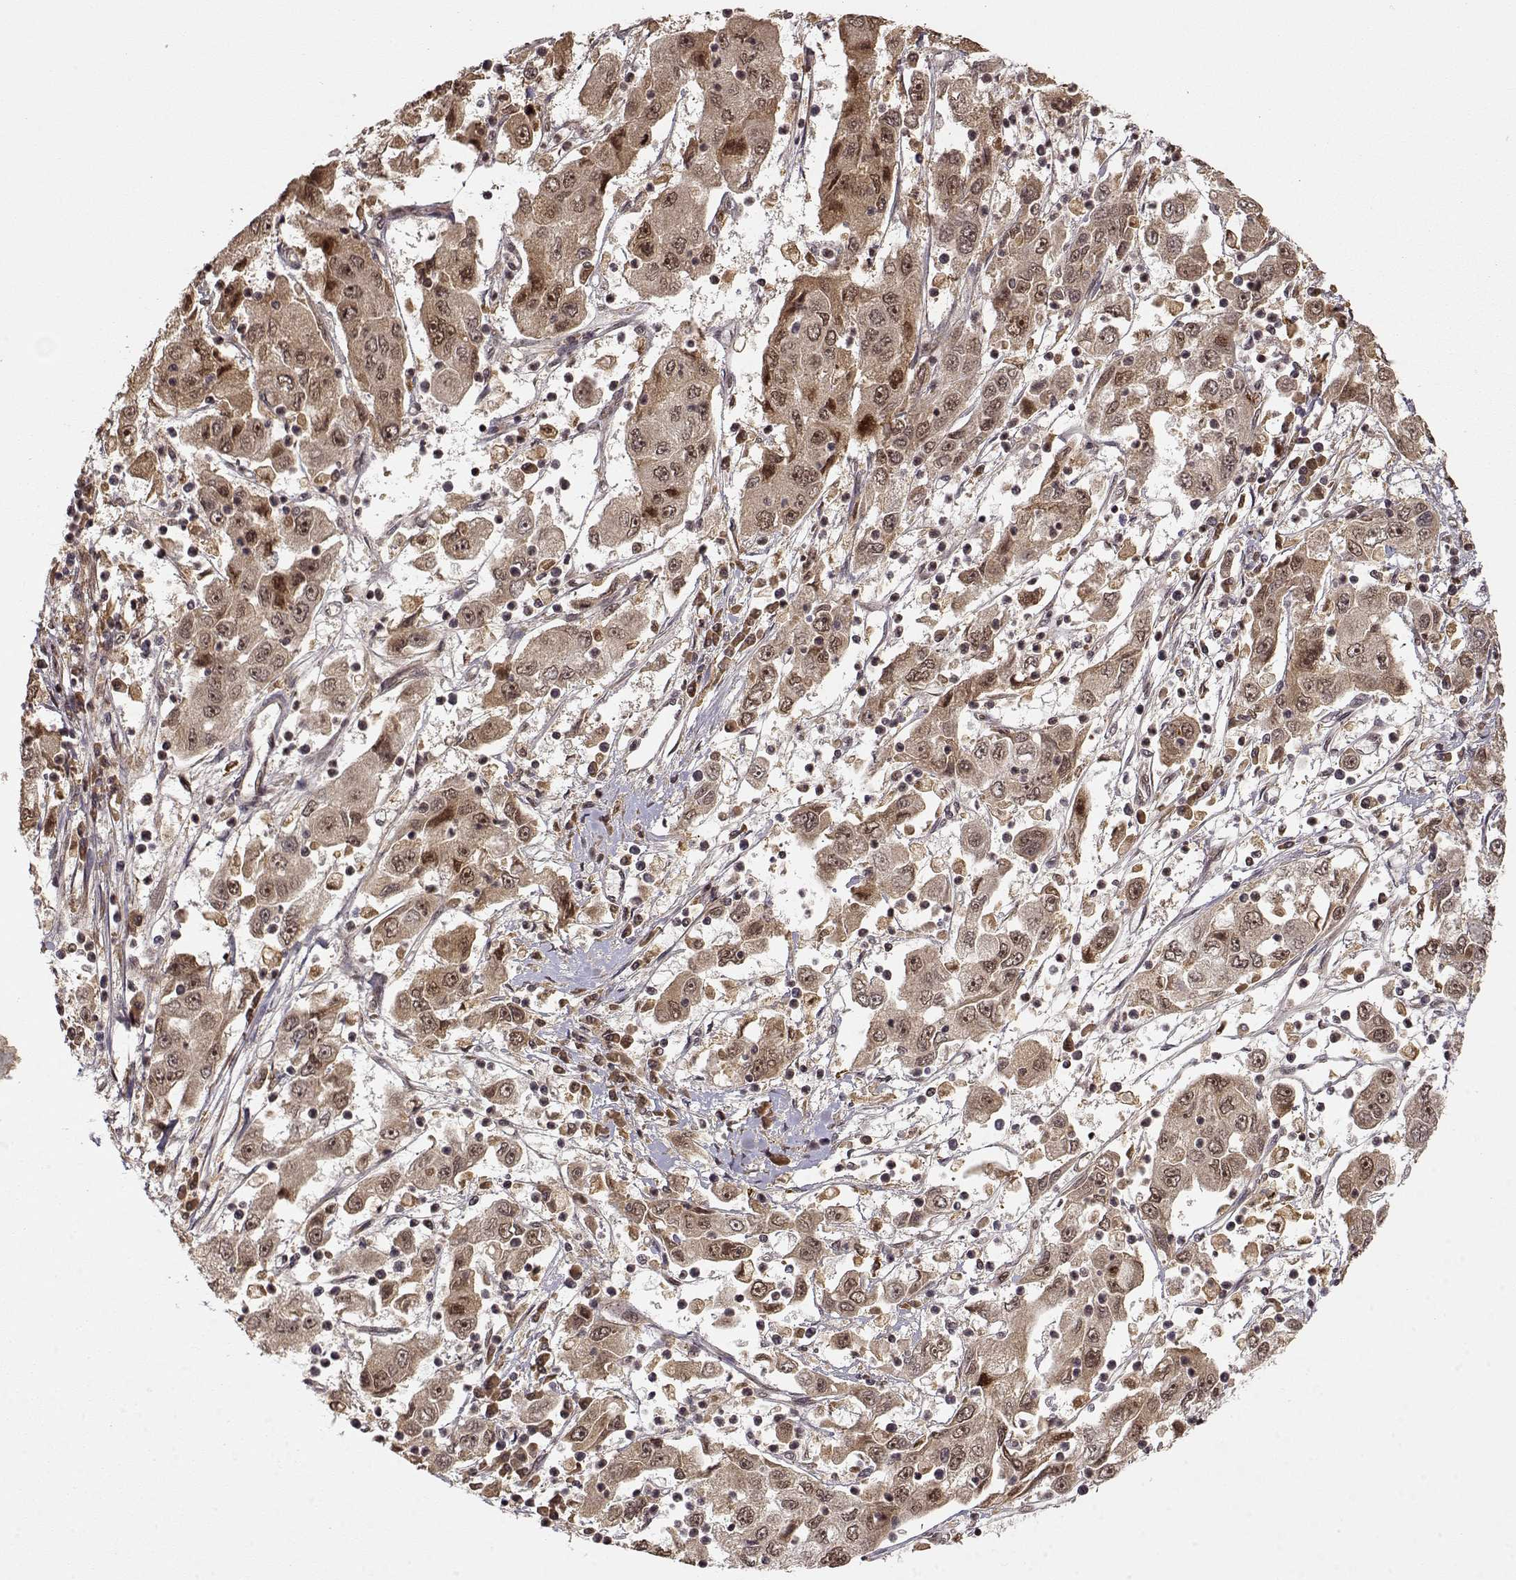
{"staining": {"intensity": "moderate", "quantity": ">75%", "location": "cytoplasmic/membranous,nuclear"}, "tissue": "cervical cancer", "cell_type": "Tumor cells", "image_type": "cancer", "snomed": [{"axis": "morphology", "description": "Squamous cell carcinoma, NOS"}, {"axis": "topography", "description": "Cervix"}], "caption": "A brown stain labels moderate cytoplasmic/membranous and nuclear expression of a protein in cervical cancer (squamous cell carcinoma) tumor cells.", "gene": "MAEA", "patient": {"sex": "female", "age": 36}}